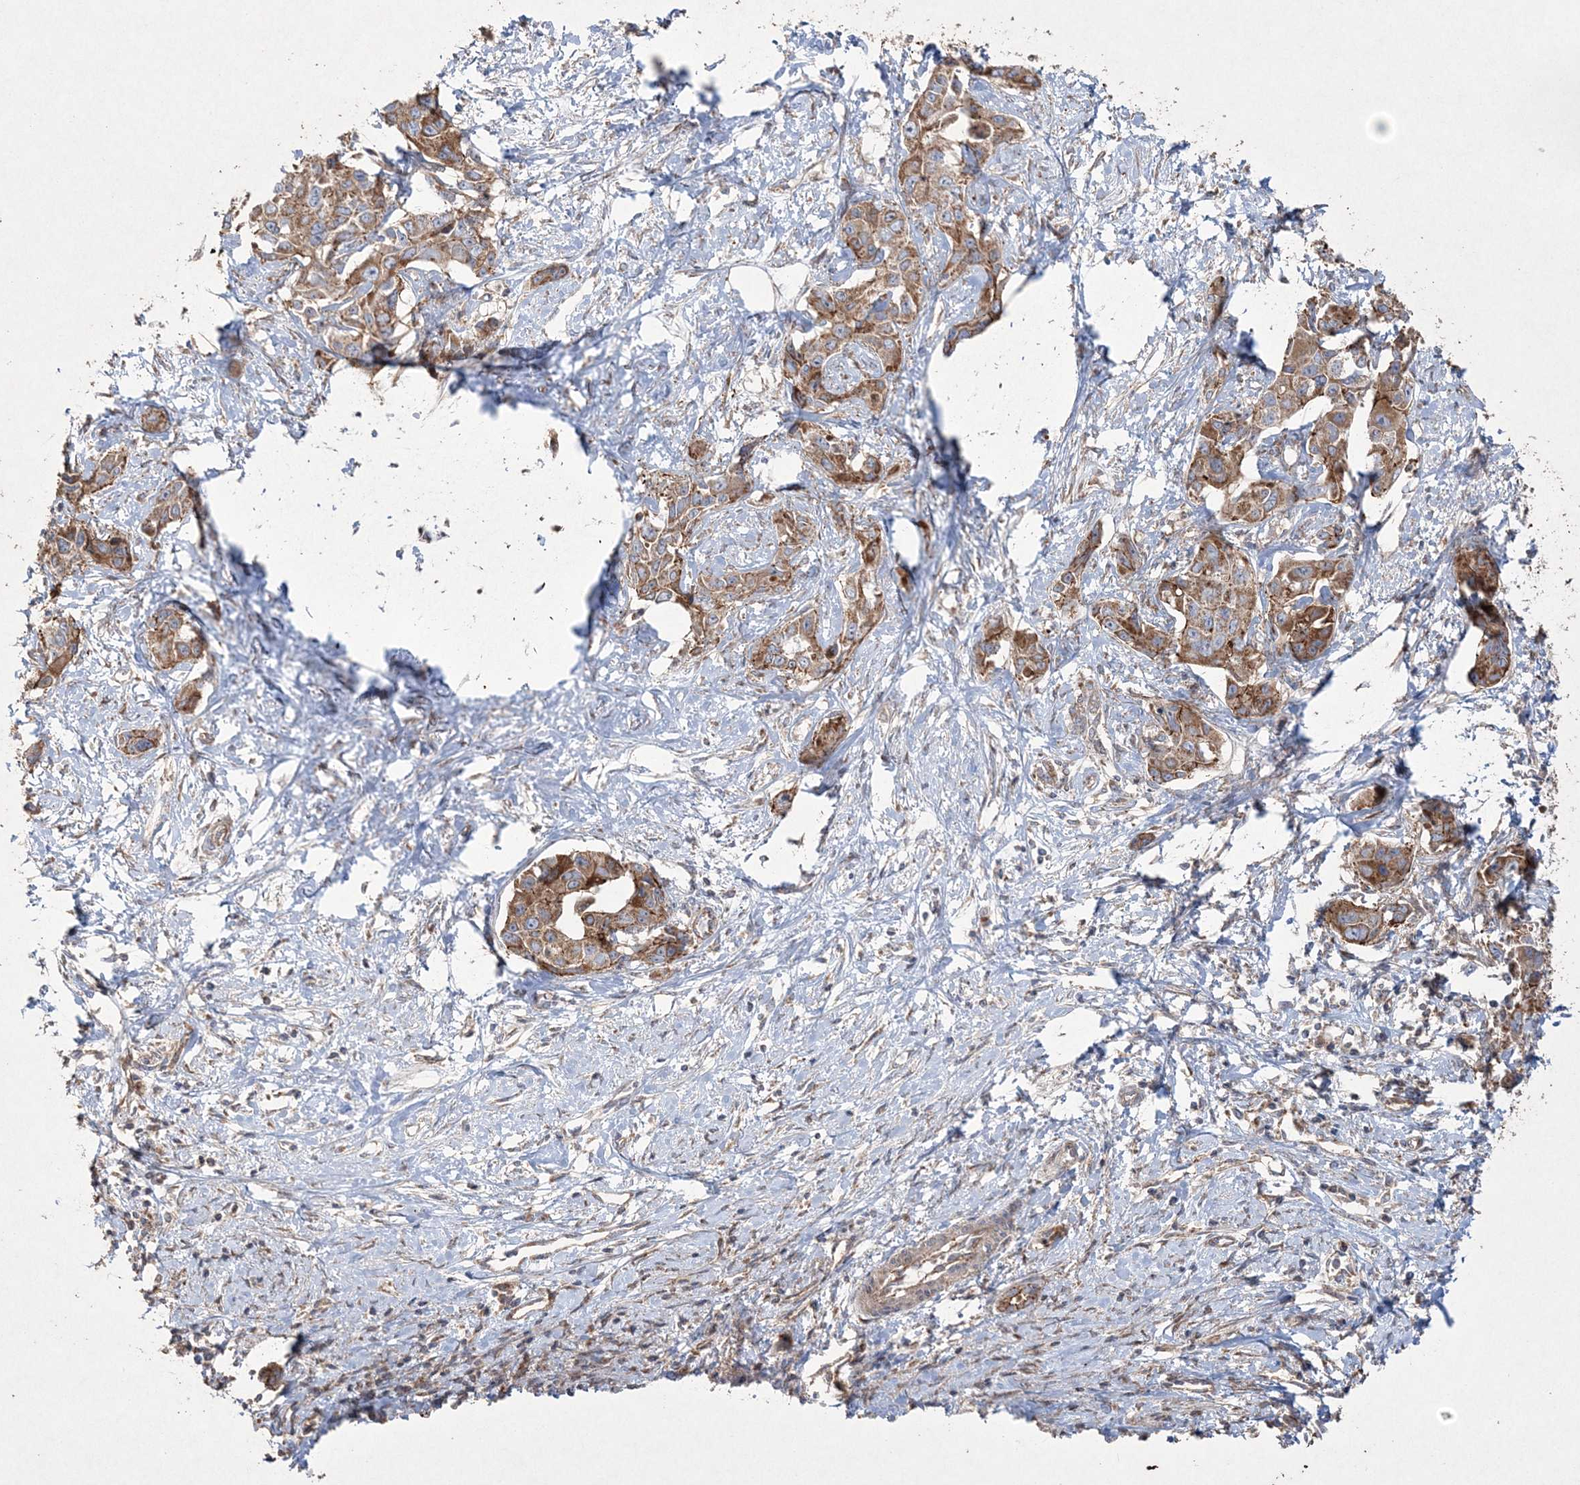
{"staining": {"intensity": "moderate", "quantity": ">75%", "location": "cytoplasmic/membranous"}, "tissue": "liver cancer", "cell_type": "Tumor cells", "image_type": "cancer", "snomed": [{"axis": "morphology", "description": "Cholangiocarcinoma"}, {"axis": "topography", "description": "Liver"}], "caption": "DAB immunohistochemical staining of human cholangiocarcinoma (liver) demonstrates moderate cytoplasmic/membranous protein positivity in about >75% of tumor cells.", "gene": "TTC7A", "patient": {"sex": "male", "age": 59}}